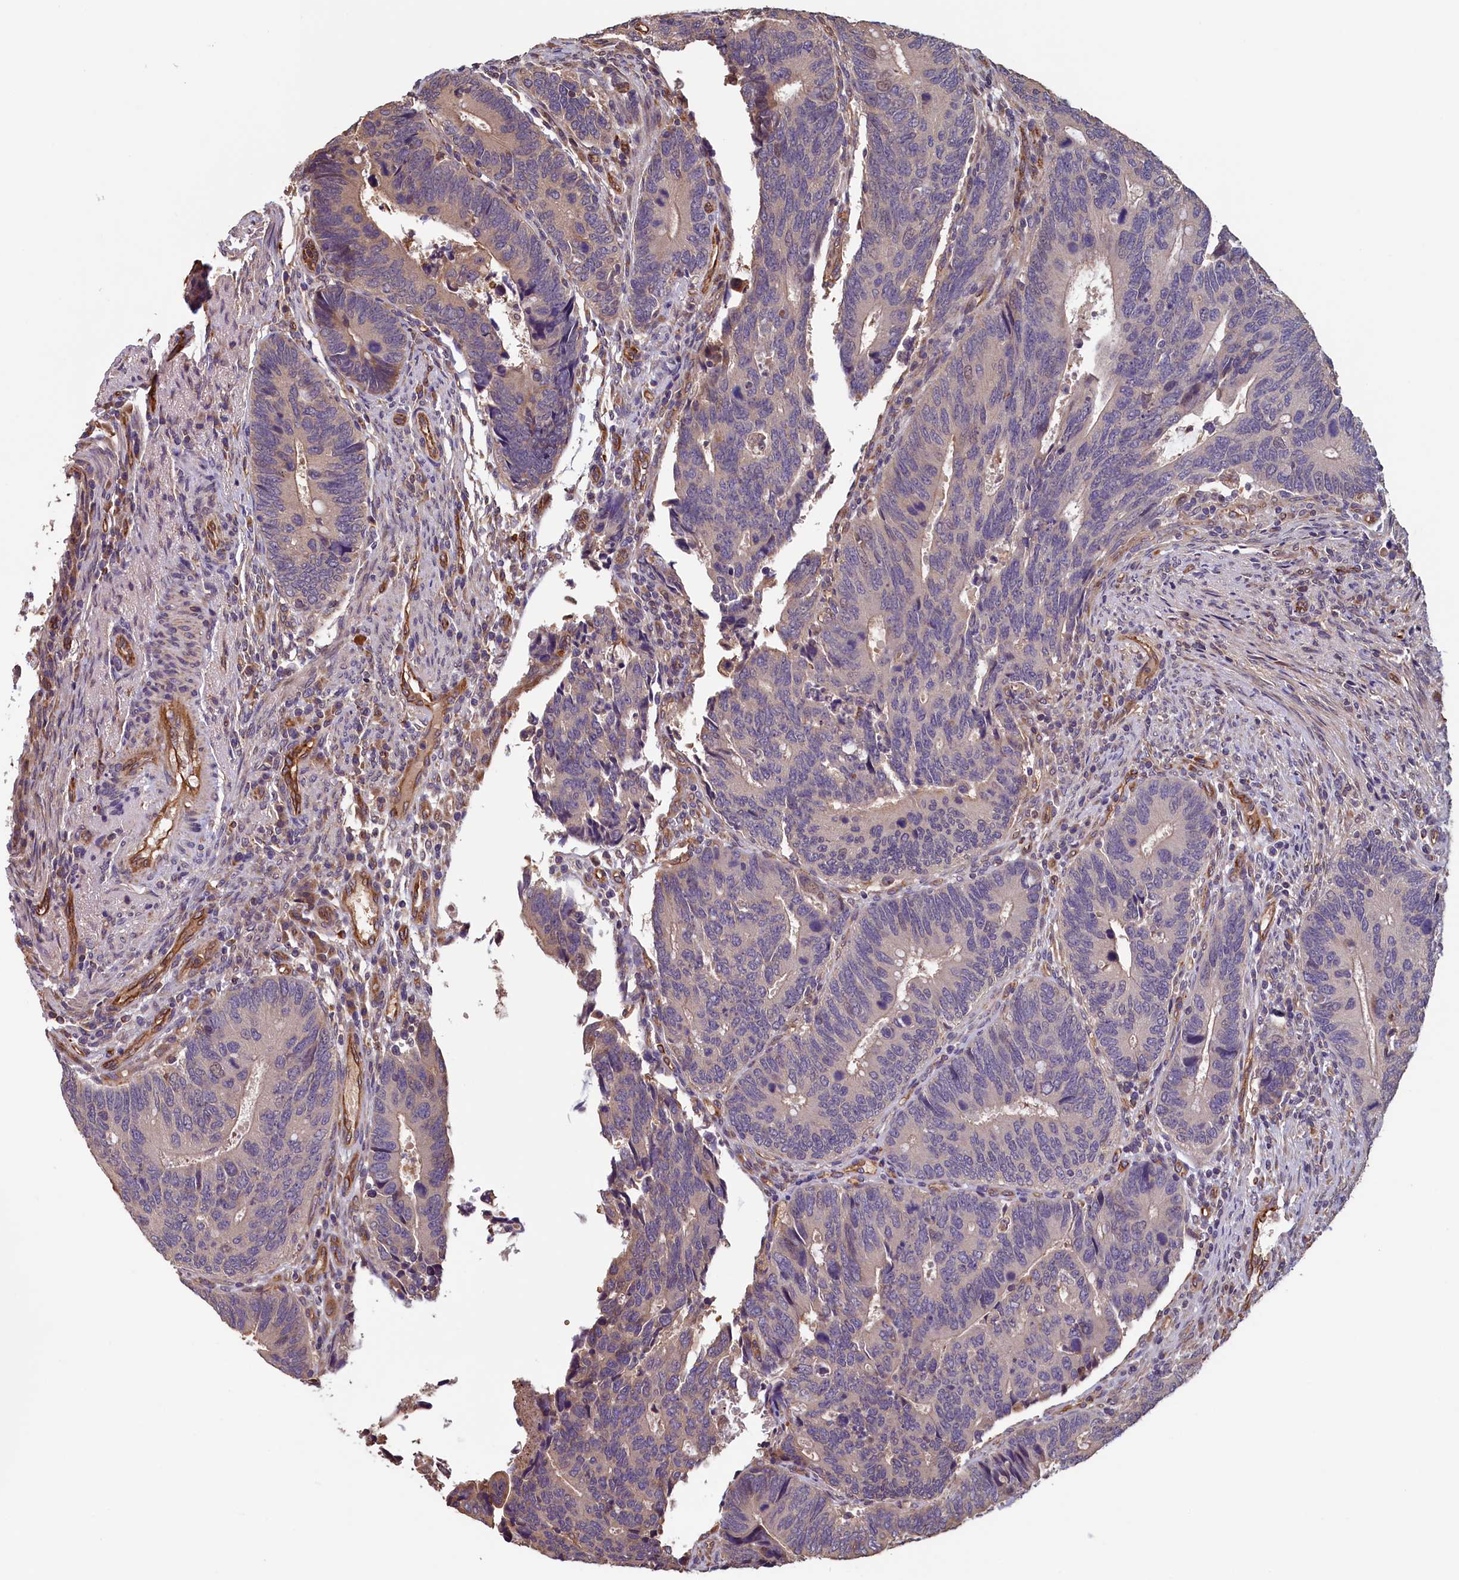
{"staining": {"intensity": "weak", "quantity": "<25%", "location": "cytoplasmic/membranous"}, "tissue": "colorectal cancer", "cell_type": "Tumor cells", "image_type": "cancer", "snomed": [{"axis": "morphology", "description": "Adenocarcinoma, NOS"}, {"axis": "topography", "description": "Colon"}], "caption": "This photomicrograph is of colorectal cancer stained with IHC to label a protein in brown with the nuclei are counter-stained blue. There is no staining in tumor cells.", "gene": "ACSBG1", "patient": {"sex": "male", "age": 87}}